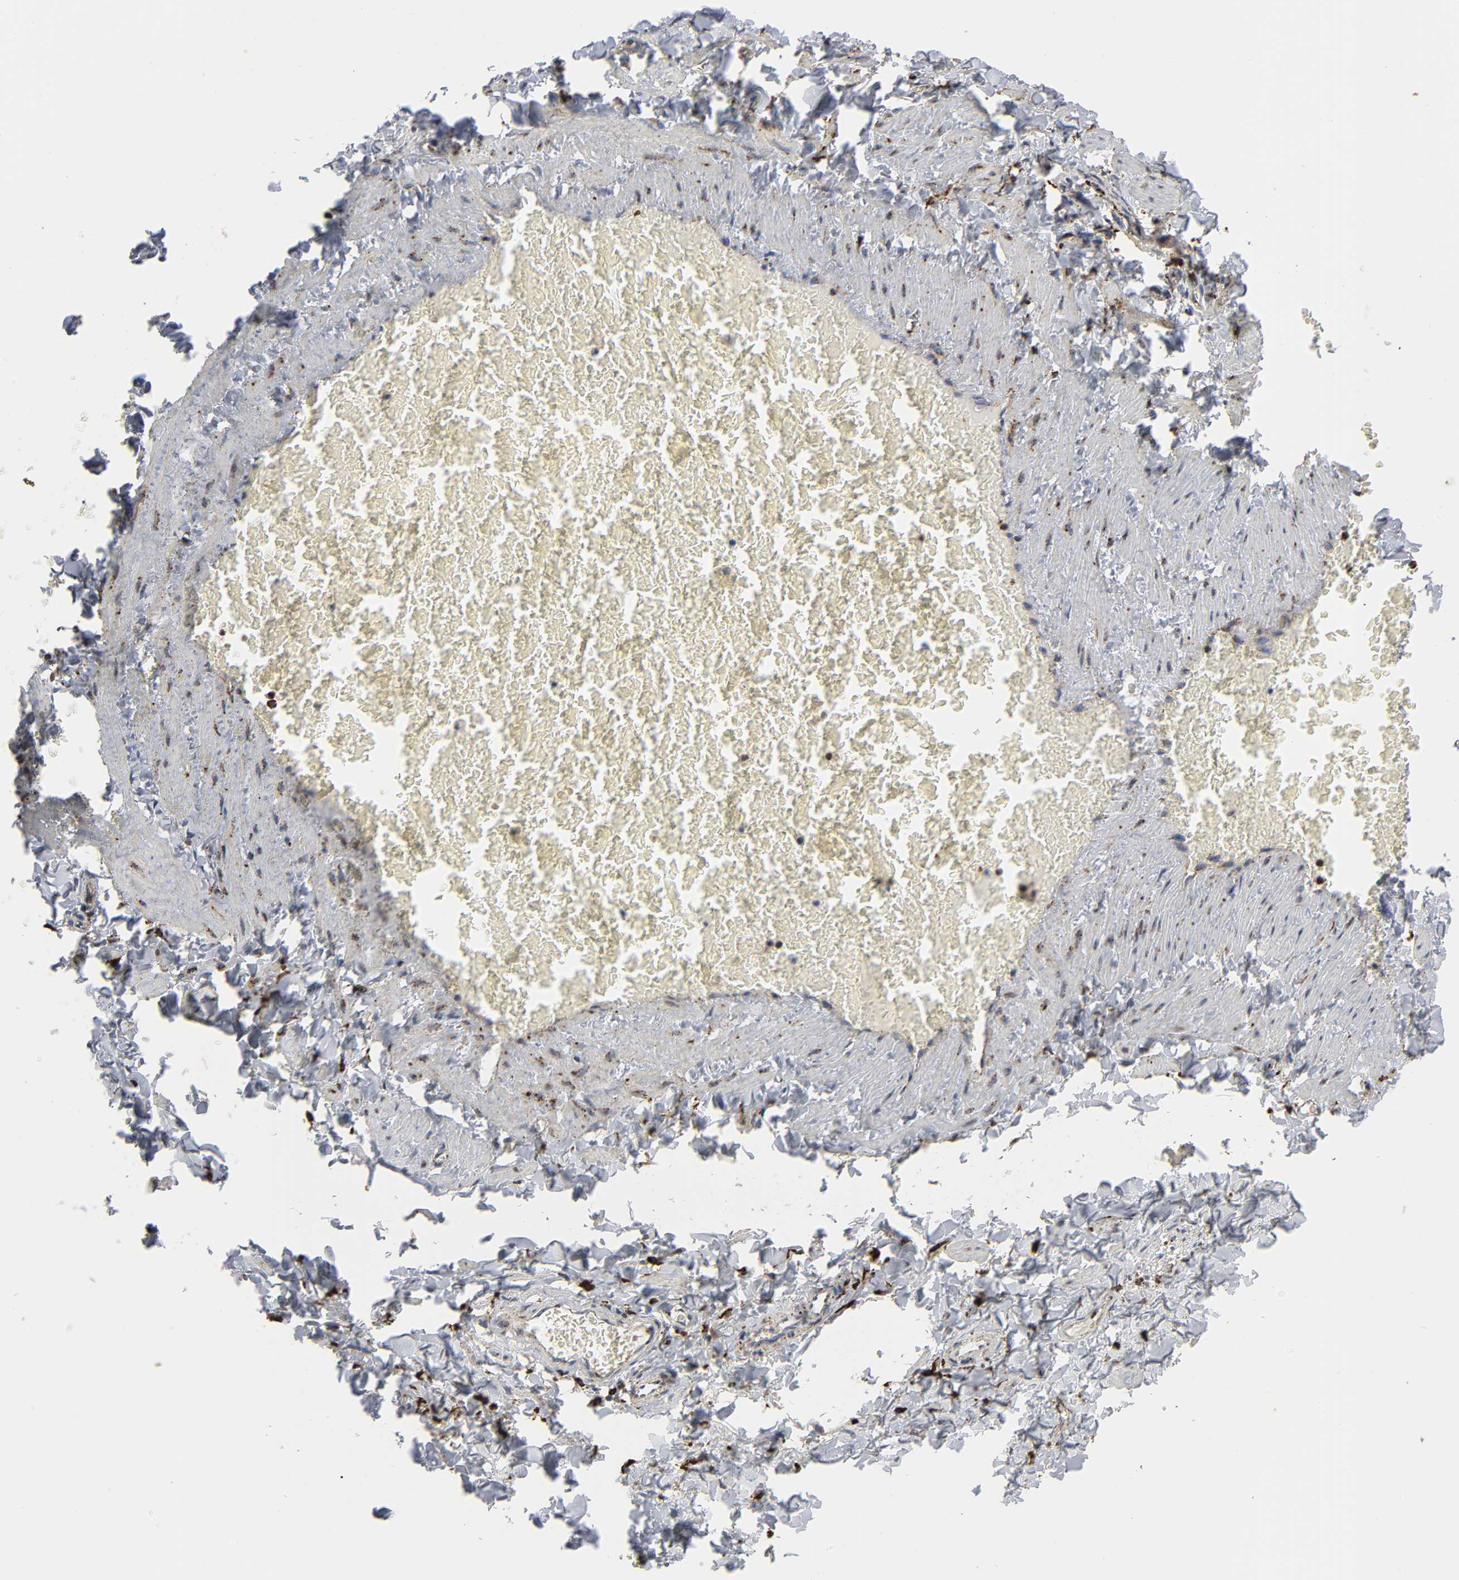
{"staining": {"intensity": "moderate", "quantity": ">75%", "location": "cytoplasmic/membranous"}, "tissue": "adipose tissue", "cell_type": "Adipocytes", "image_type": "normal", "snomed": [{"axis": "morphology", "description": "Normal tissue, NOS"}, {"axis": "topography", "description": "Vascular tissue"}], "caption": "This photomicrograph demonstrates immunohistochemistry staining of normal human adipose tissue, with medium moderate cytoplasmic/membranous positivity in approximately >75% of adipocytes.", "gene": "PSAP", "patient": {"sex": "male", "age": 41}}